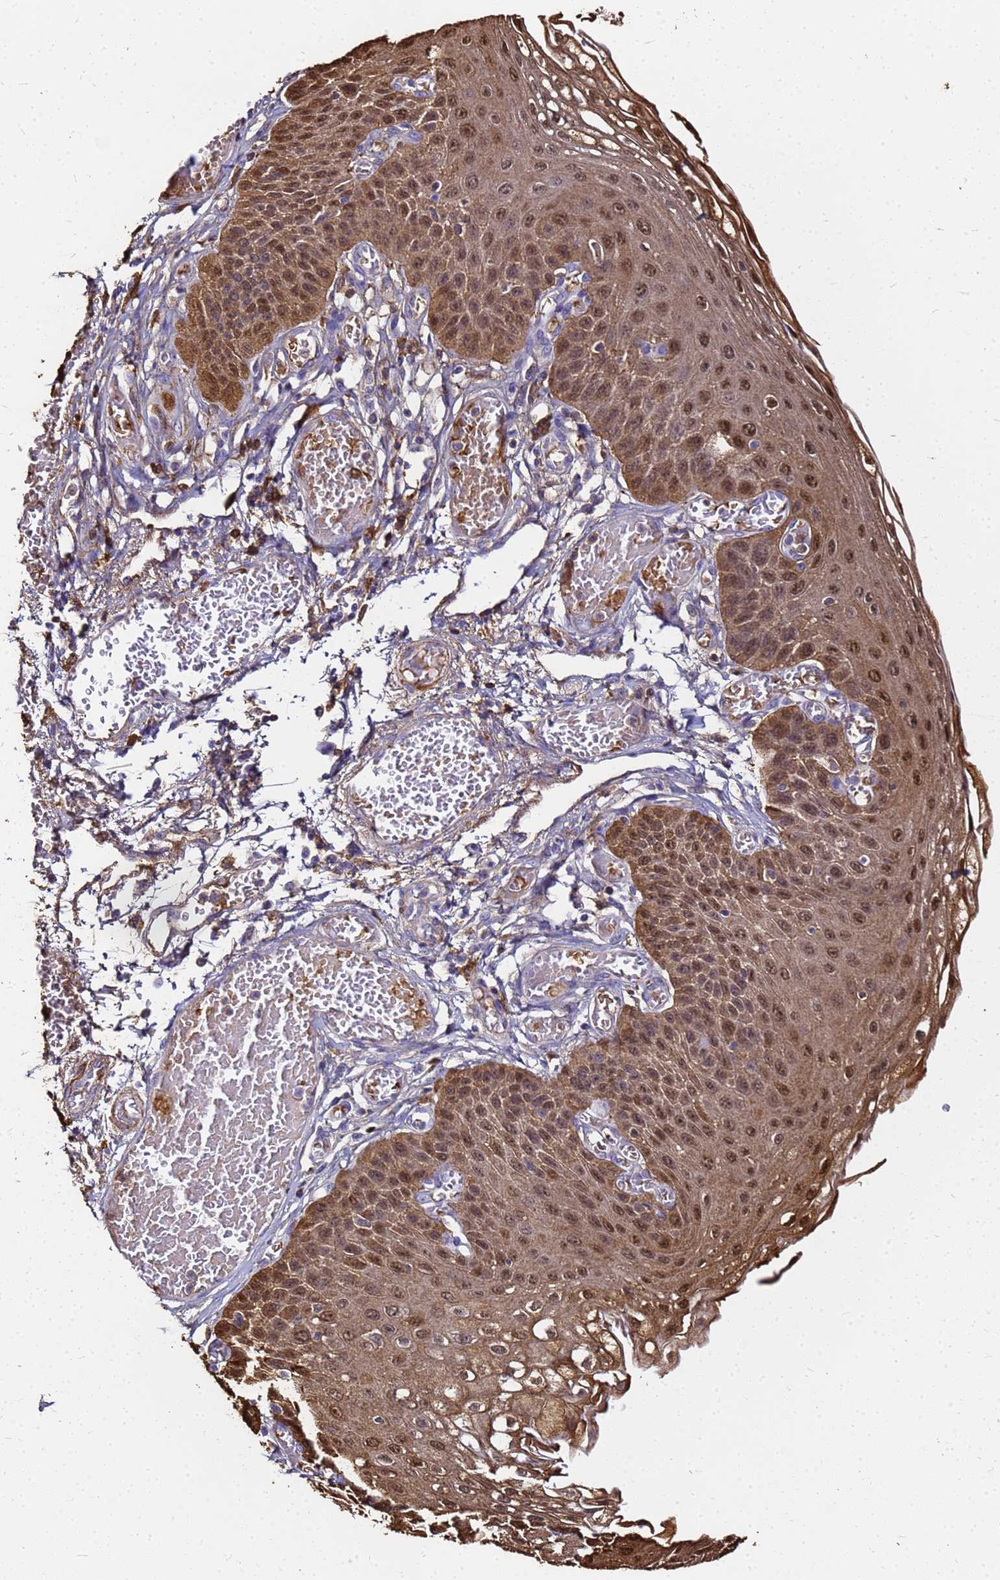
{"staining": {"intensity": "moderate", "quantity": ">75%", "location": "cytoplasmic/membranous,nuclear"}, "tissue": "esophagus", "cell_type": "Squamous epithelial cells", "image_type": "normal", "snomed": [{"axis": "morphology", "description": "Normal tissue, NOS"}, {"axis": "topography", "description": "Esophagus"}], "caption": "Esophagus was stained to show a protein in brown. There is medium levels of moderate cytoplasmic/membranous,nuclear expression in approximately >75% of squamous epithelial cells.", "gene": "S100A2", "patient": {"sex": "male", "age": 81}}